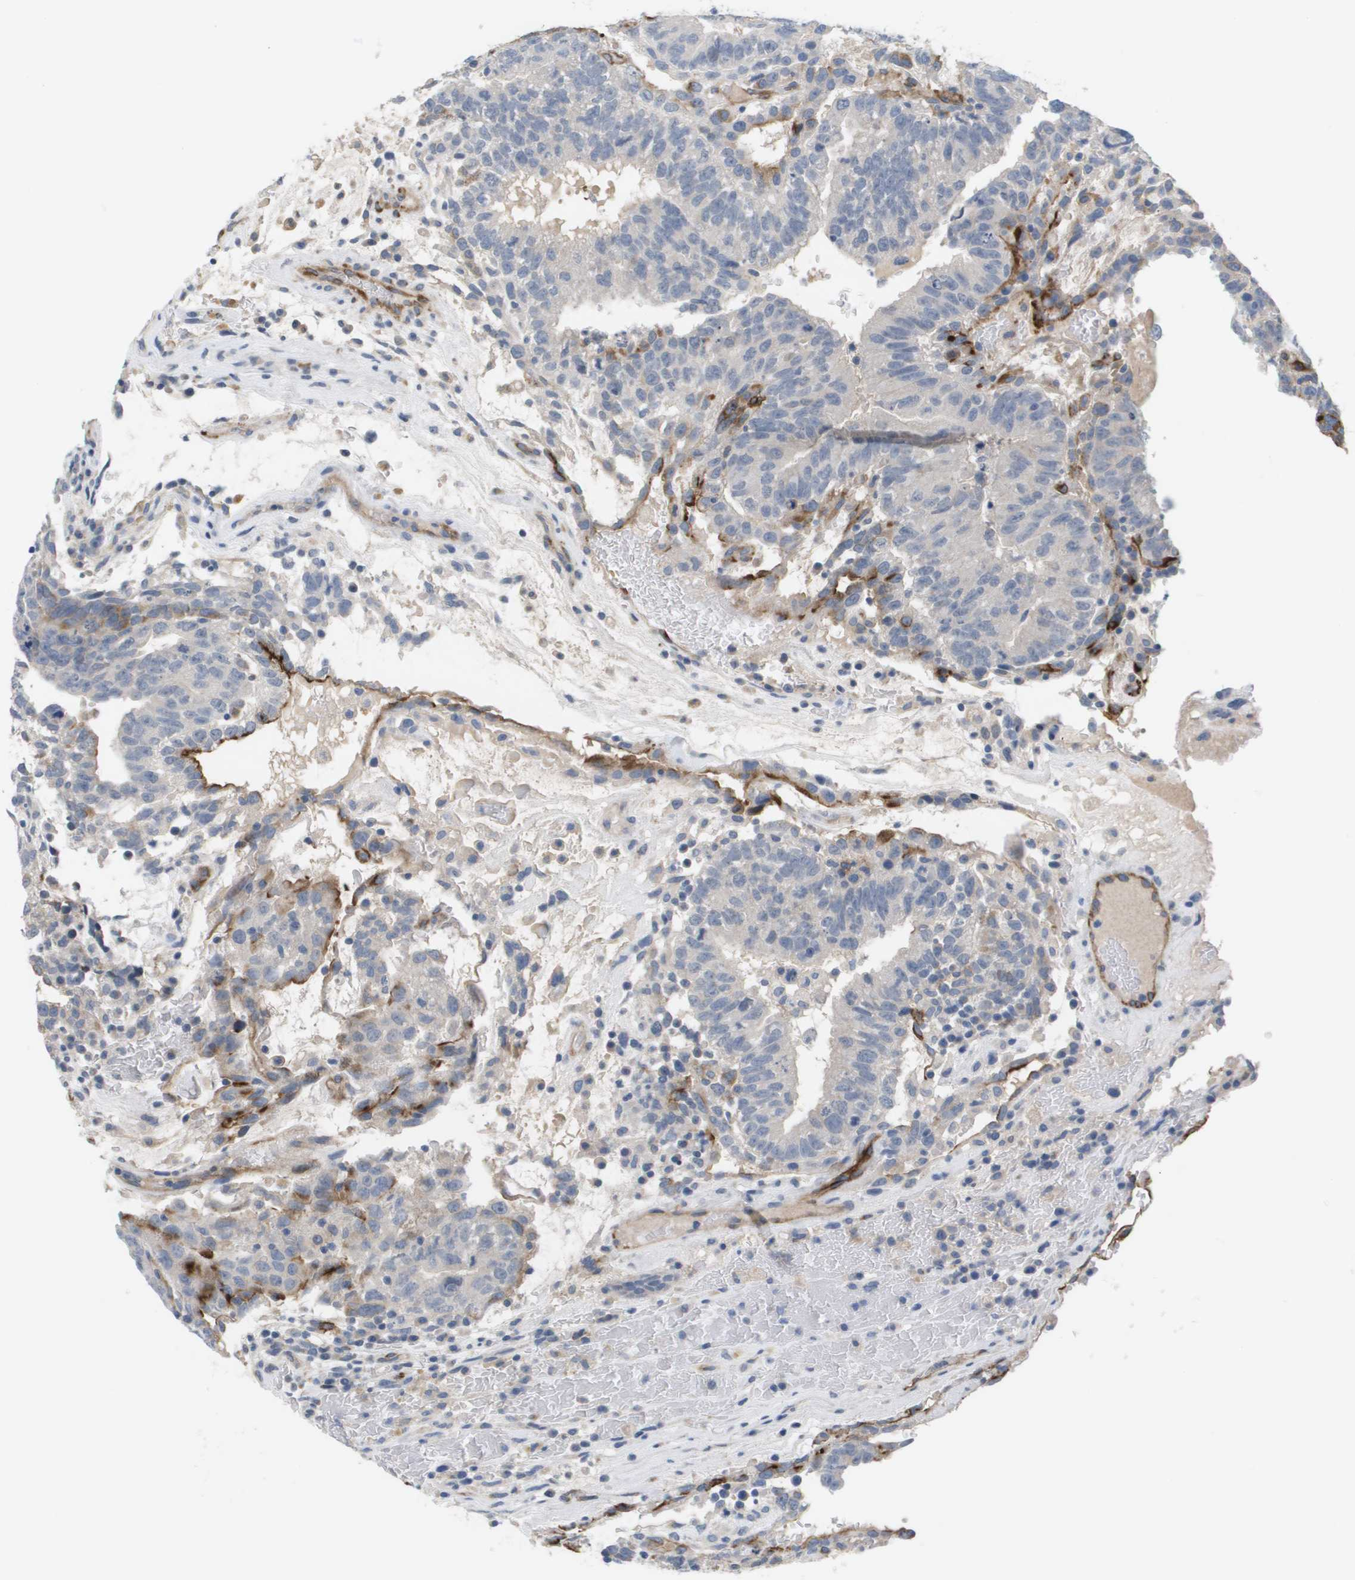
{"staining": {"intensity": "negative", "quantity": "none", "location": "none"}, "tissue": "testis cancer", "cell_type": "Tumor cells", "image_type": "cancer", "snomed": [{"axis": "morphology", "description": "Seminoma, NOS"}, {"axis": "morphology", "description": "Carcinoma, Embryonal, NOS"}, {"axis": "topography", "description": "Testis"}], "caption": "Tumor cells show no significant protein positivity in testis embryonal carcinoma.", "gene": "ANGPT2", "patient": {"sex": "male", "age": 52}}